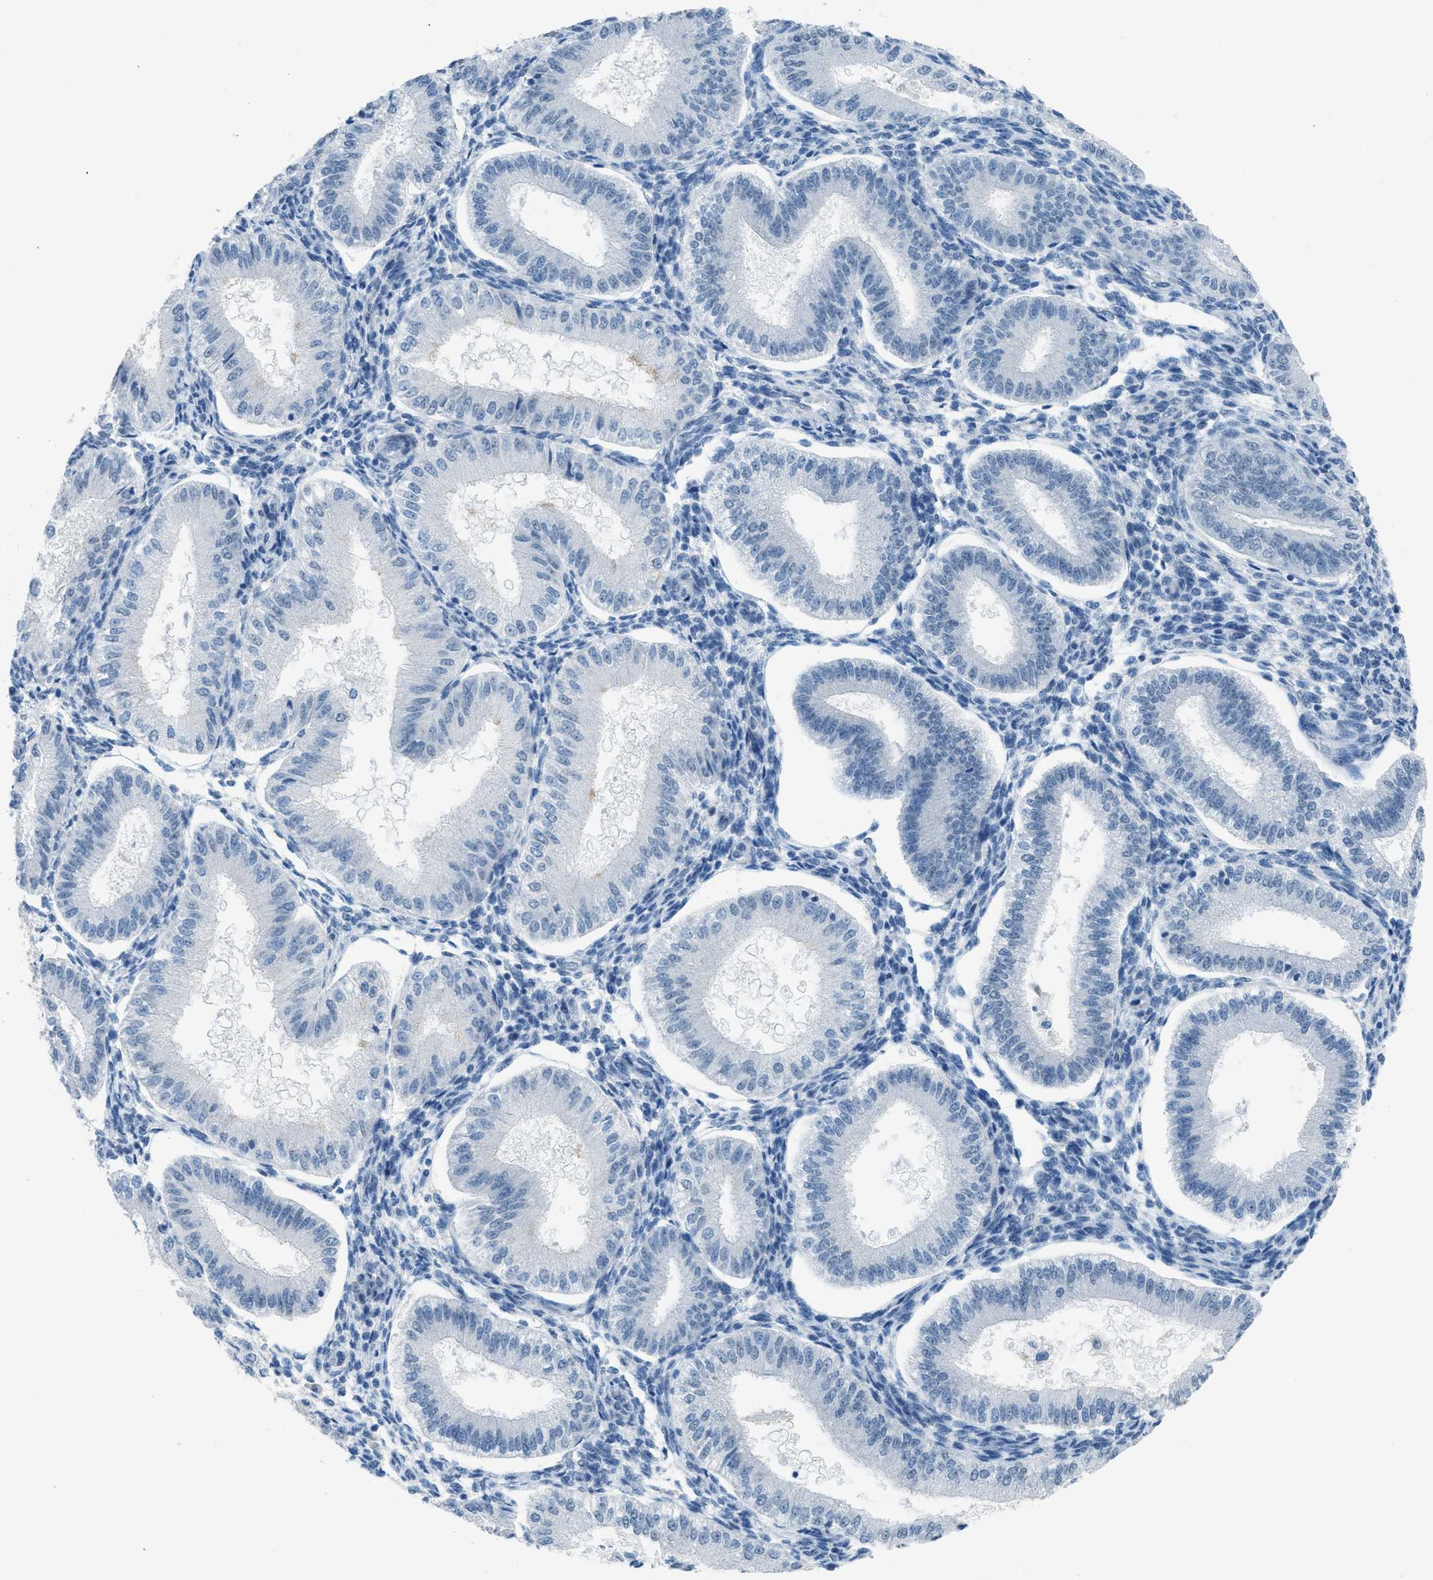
{"staining": {"intensity": "negative", "quantity": "none", "location": "none"}, "tissue": "endometrium", "cell_type": "Cells in endometrial stroma", "image_type": "normal", "snomed": [{"axis": "morphology", "description": "Normal tissue, NOS"}, {"axis": "topography", "description": "Endometrium"}], "caption": "Cells in endometrial stroma are negative for protein expression in benign human endometrium. (Stains: DAB (3,3'-diaminobenzidine) IHC with hematoxylin counter stain, Microscopy: brightfield microscopy at high magnification).", "gene": "TTC13", "patient": {"sex": "female", "age": 39}}